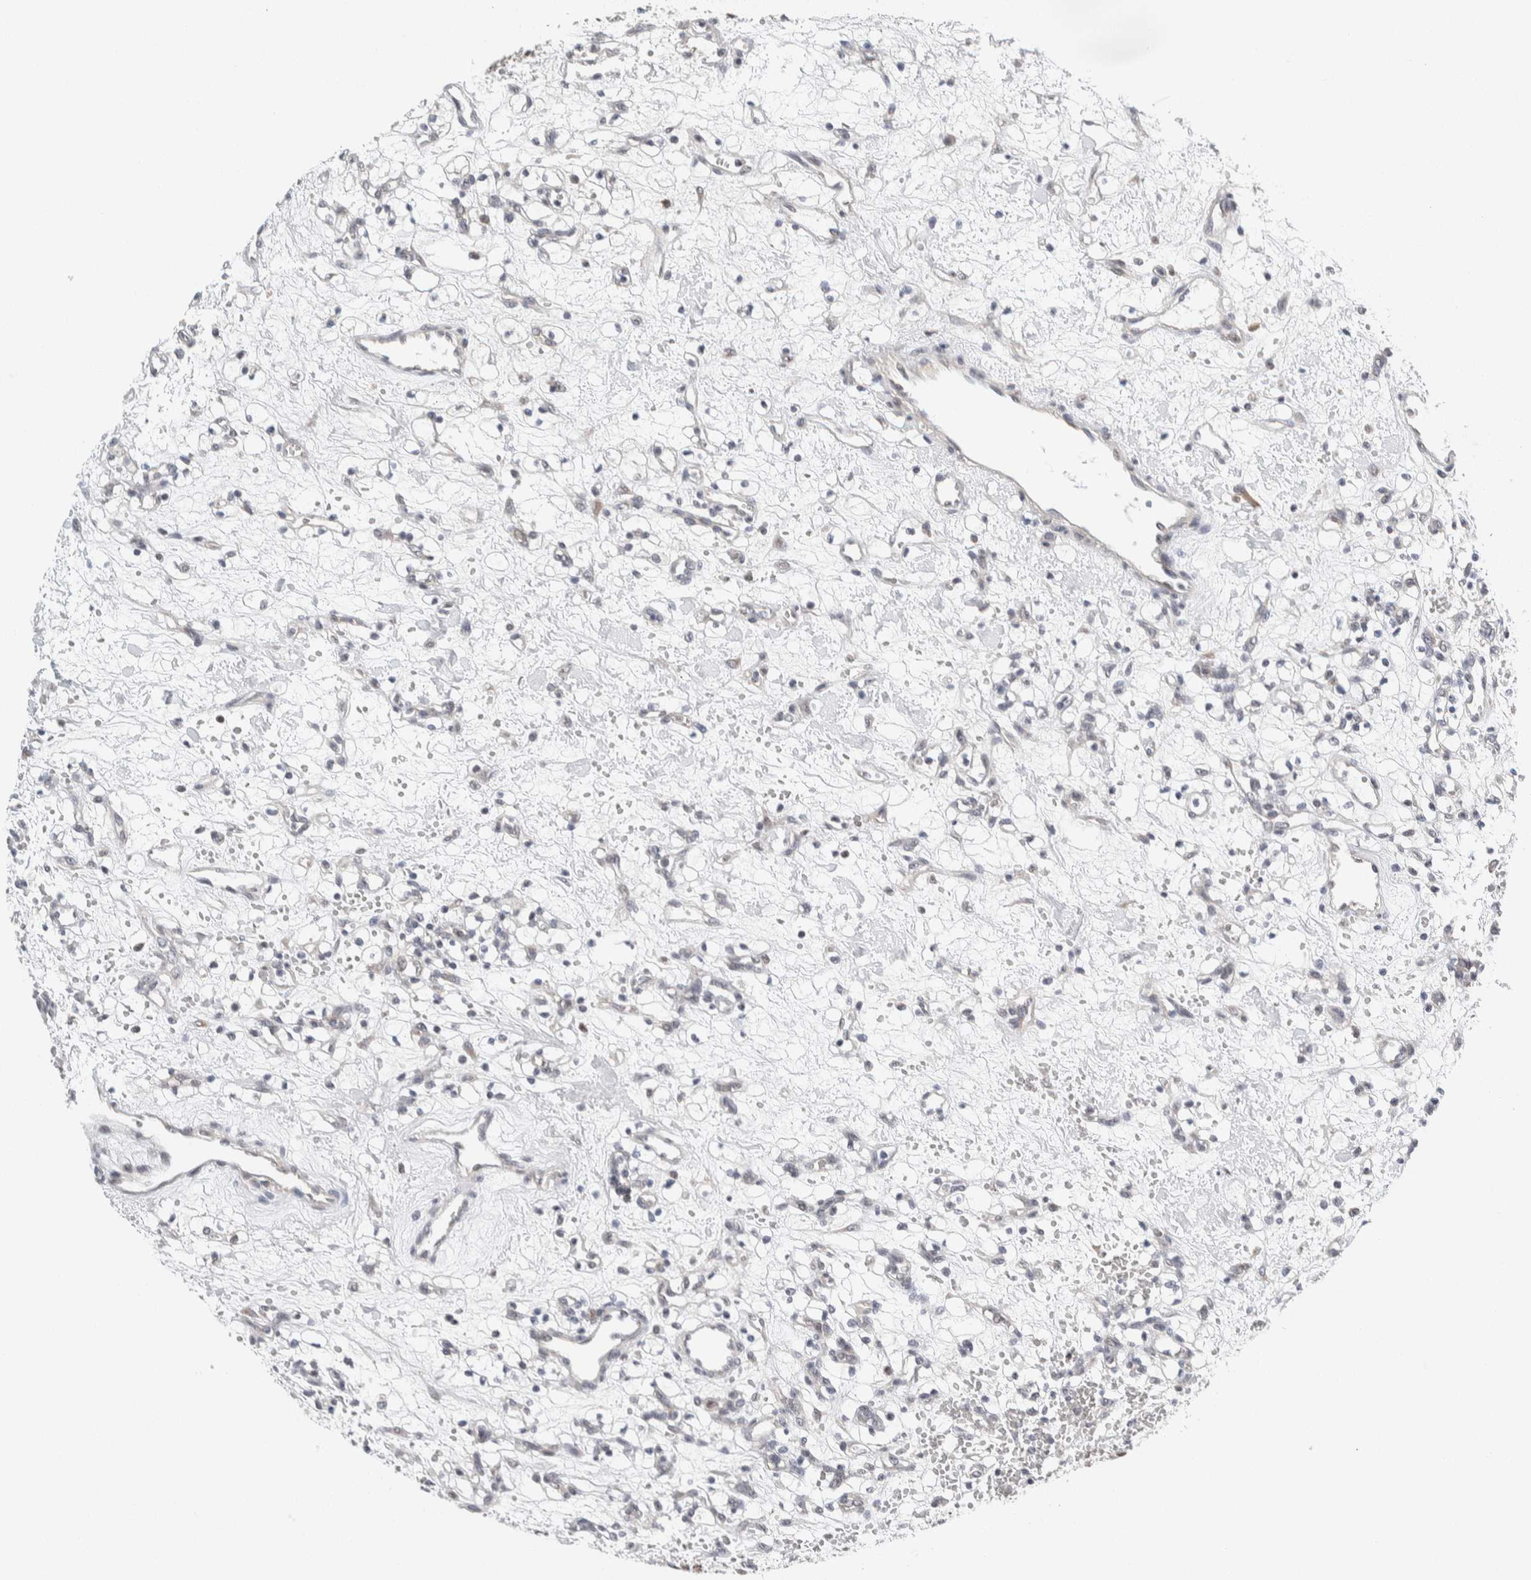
{"staining": {"intensity": "negative", "quantity": "none", "location": "none"}, "tissue": "renal cancer", "cell_type": "Tumor cells", "image_type": "cancer", "snomed": [{"axis": "morphology", "description": "Adenocarcinoma, NOS"}, {"axis": "topography", "description": "Kidney"}], "caption": "Immunohistochemical staining of human renal cancer (adenocarcinoma) demonstrates no significant expression in tumor cells.", "gene": "NEUROD1", "patient": {"sex": "female", "age": 60}}